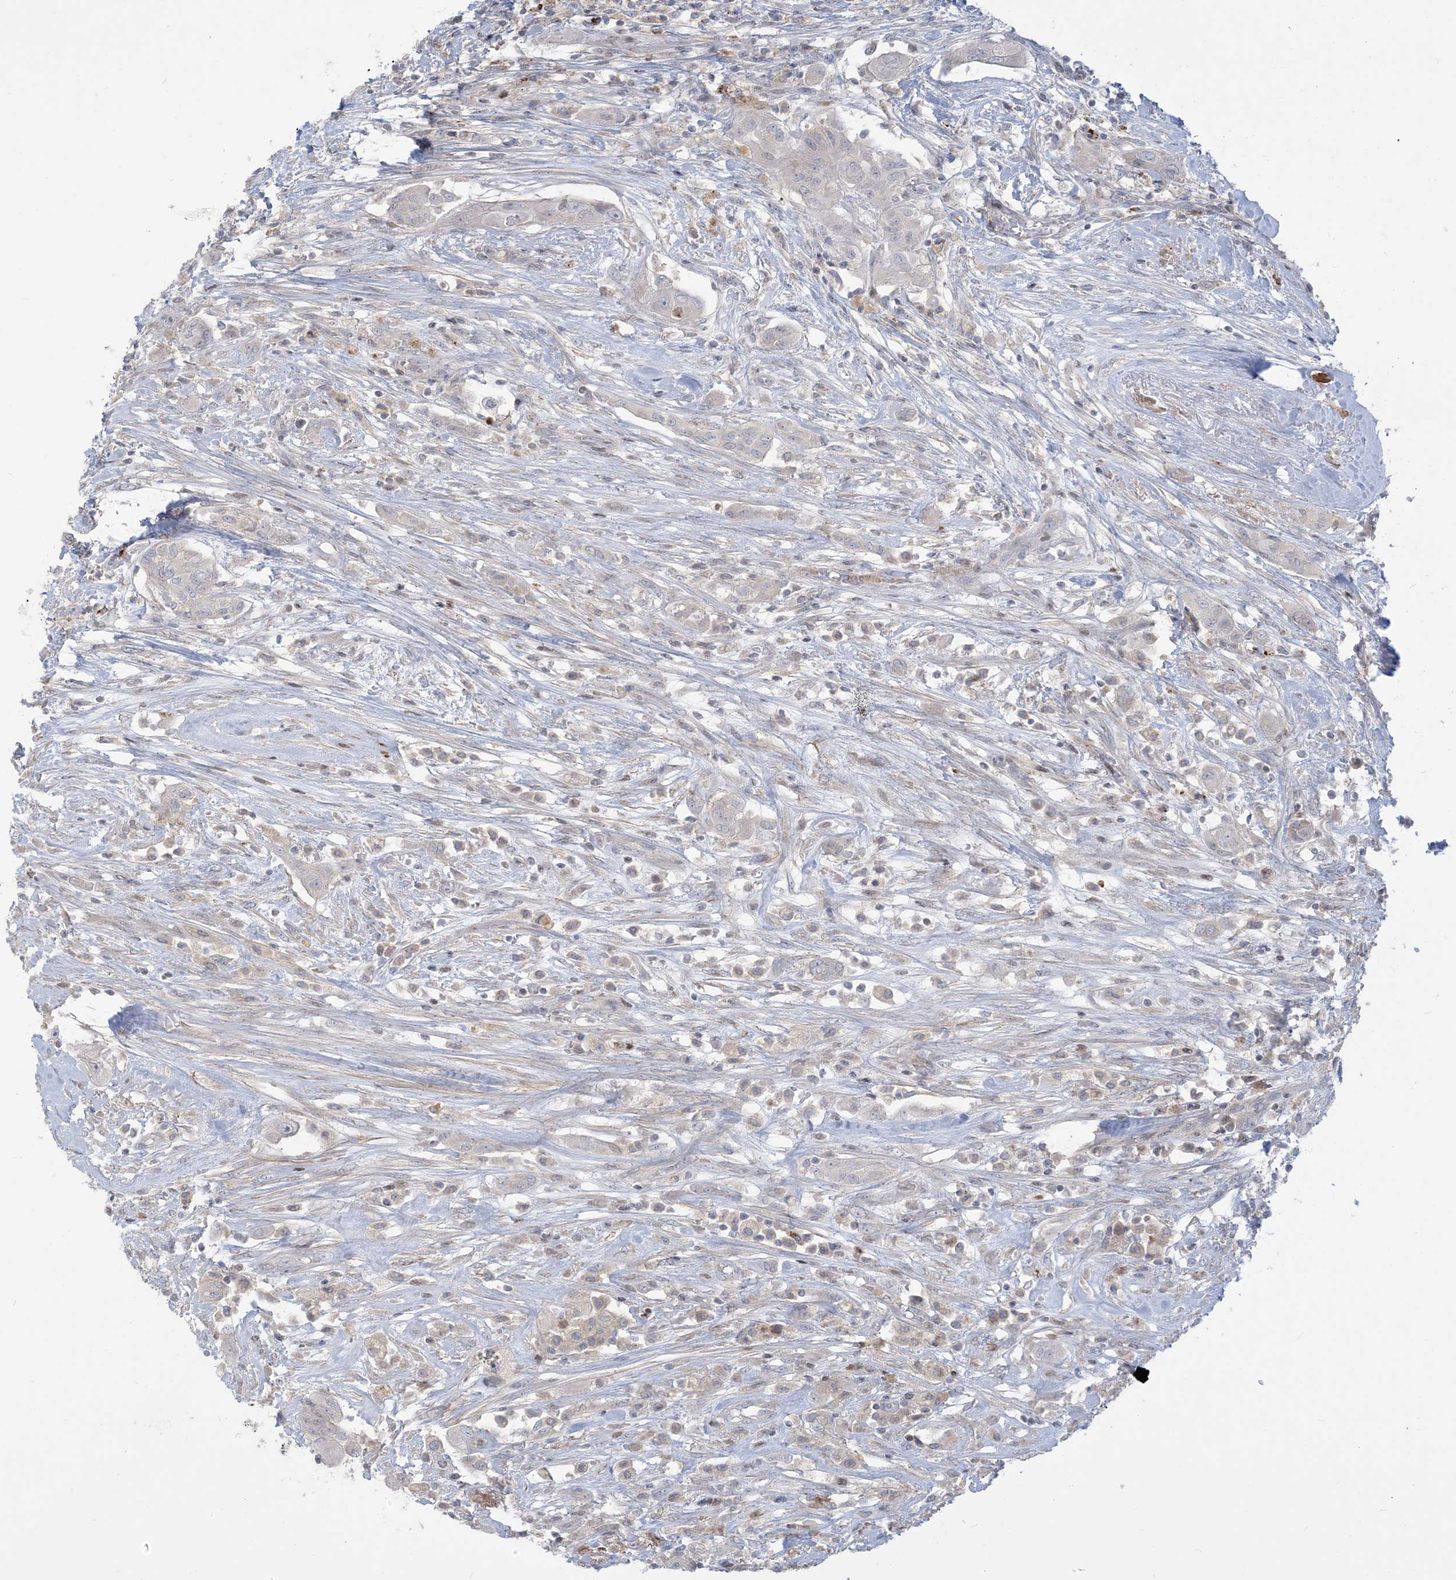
{"staining": {"intensity": "negative", "quantity": "none", "location": "none"}, "tissue": "thyroid cancer", "cell_type": "Tumor cells", "image_type": "cancer", "snomed": [{"axis": "morphology", "description": "Papillary adenocarcinoma, NOS"}, {"axis": "topography", "description": "Thyroid gland"}], "caption": "This is an immunohistochemistry (IHC) micrograph of human thyroid papillary adenocarcinoma. There is no positivity in tumor cells.", "gene": "AFTPH", "patient": {"sex": "female", "age": 59}}